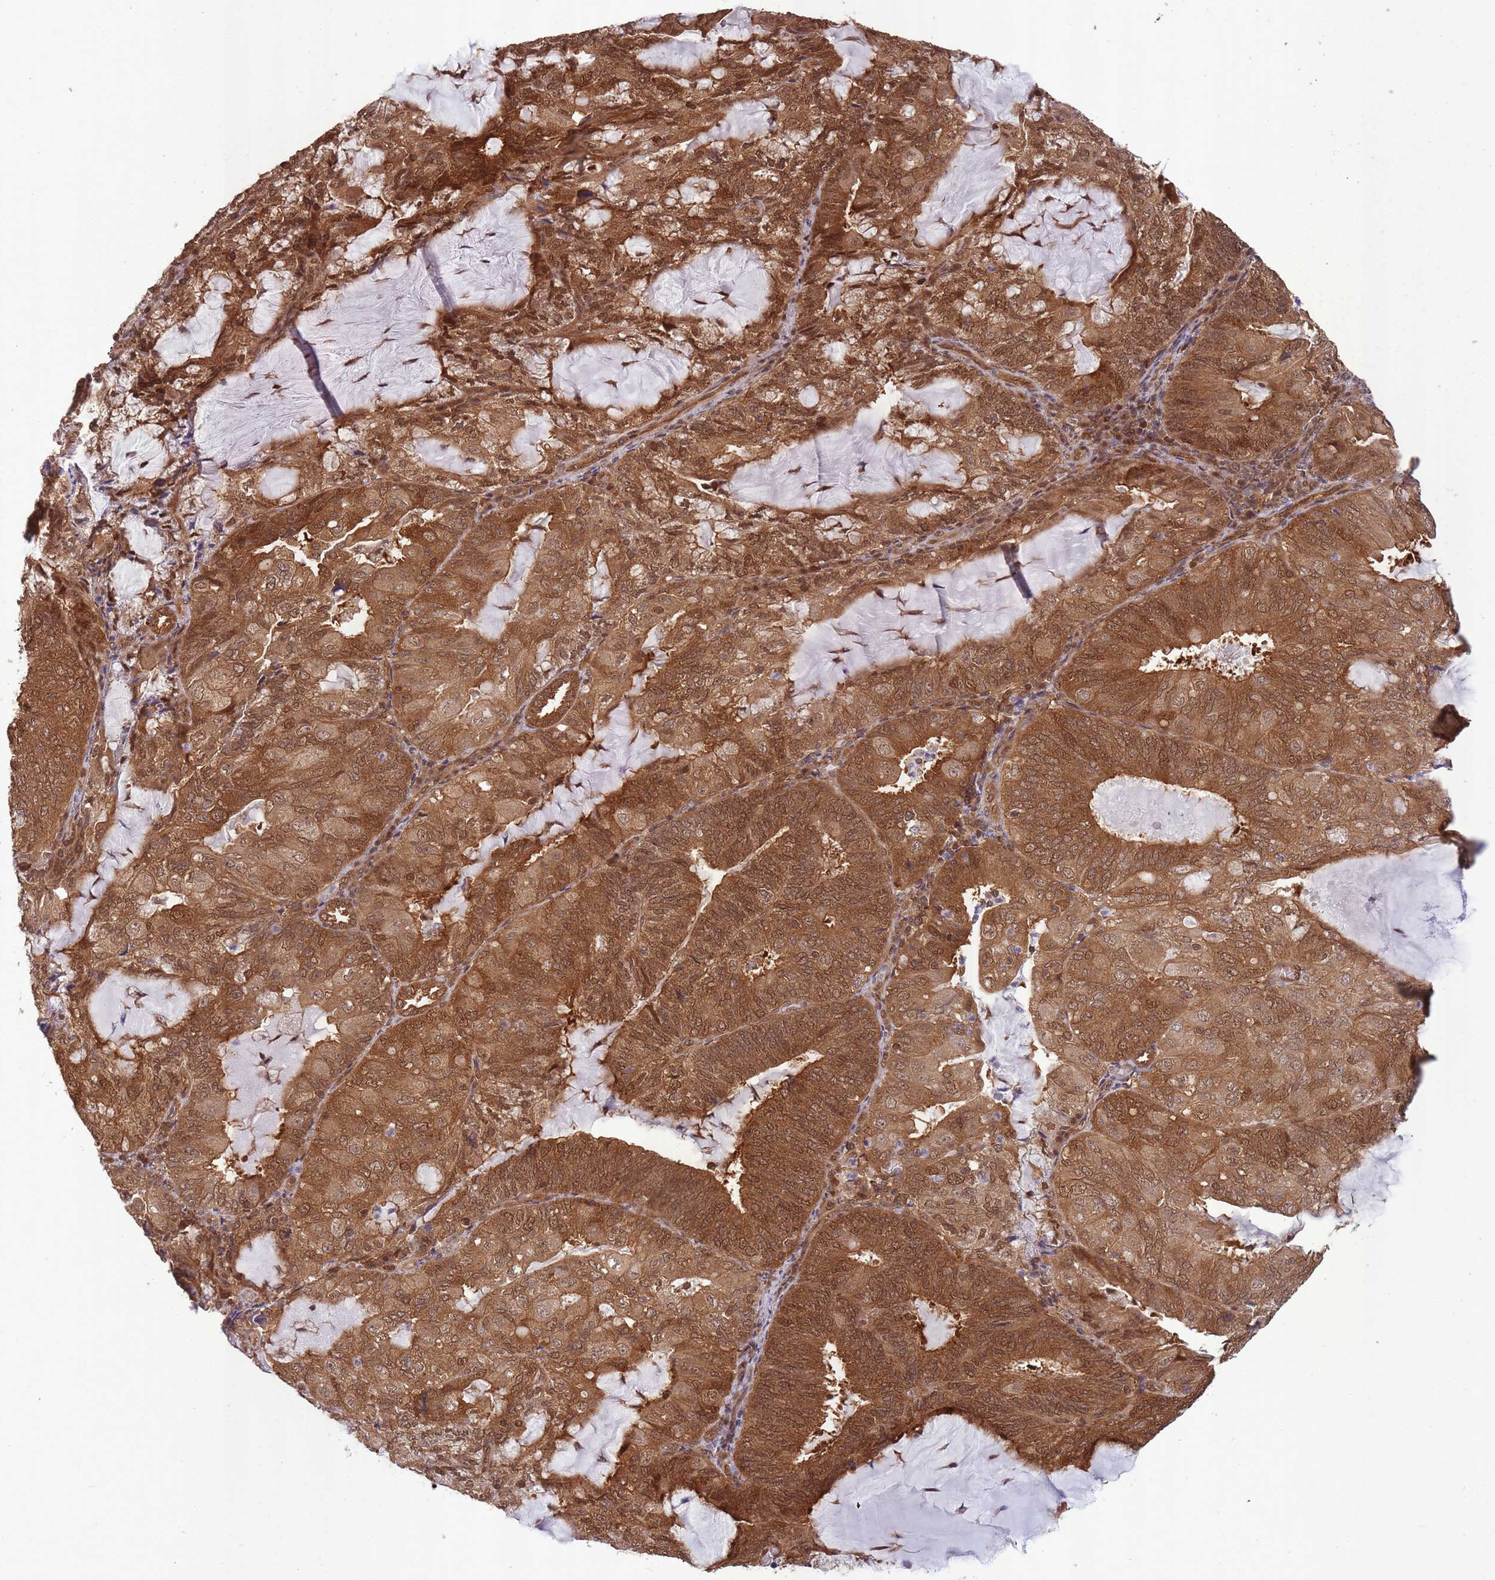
{"staining": {"intensity": "moderate", "quantity": ">75%", "location": "cytoplasmic/membranous,nuclear"}, "tissue": "endometrial cancer", "cell_type": "Tumor cells", "image_type": "cancer", "snomed": [{"axis": "morphology", "description": "Adenocarcinoma, NOS"}, {"axis": "topography", "description": "Endometrium"}], "caption": "Tumor cells display medium levels of moderate cytoplasmic/membranous and nuclear positivity in approximately >75% of cells in human endometrial cancer.", "gene": "PPP6R3", "patient": {"sex": "female", "age": 81}}